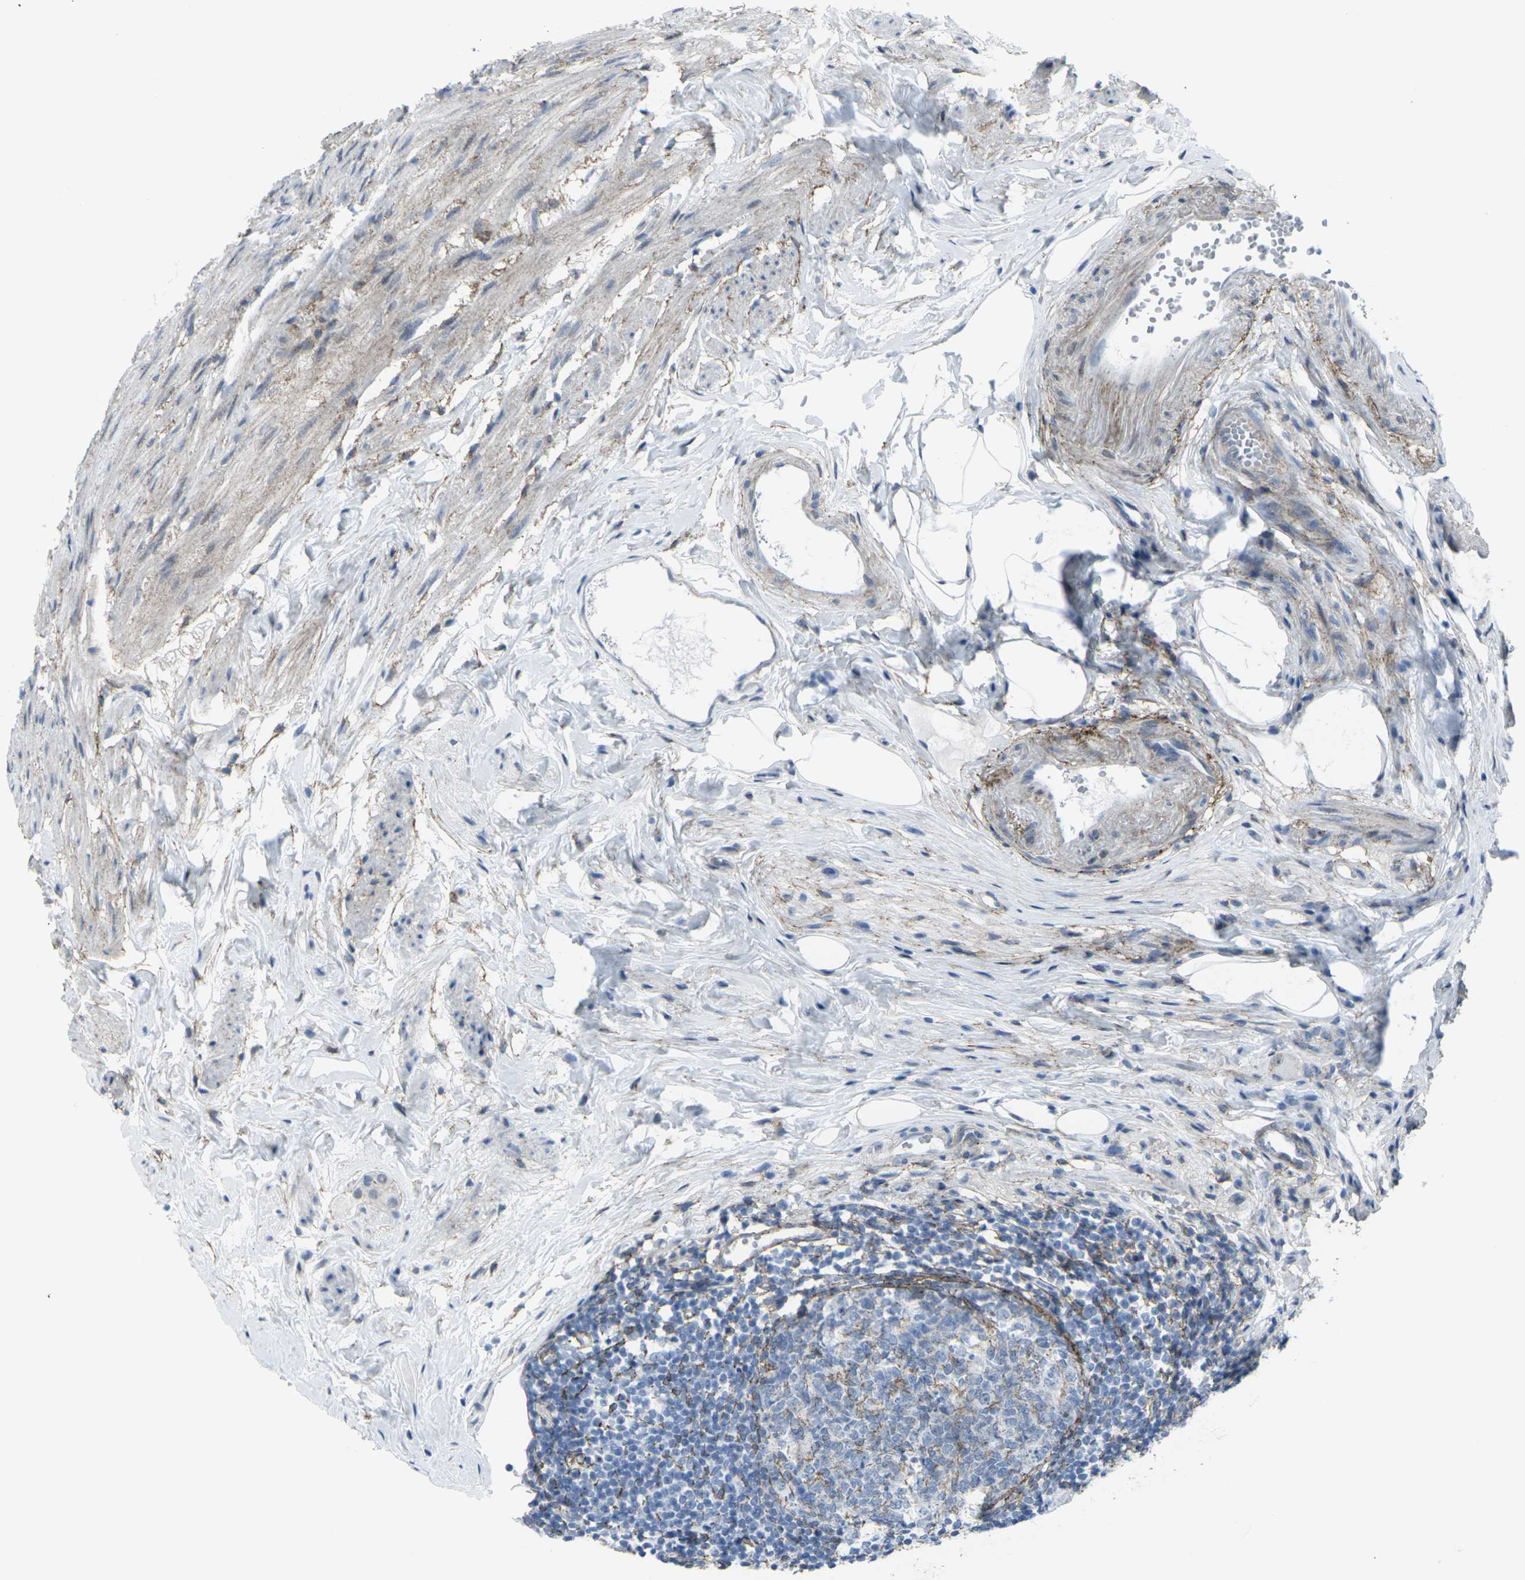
{"staining": {"intensity": "negative", "quantity": "none", "location": "none"}, "tissue": "appendix", "cell_type": "Glandular cells", "image_type": "normal", "snomed": [{"axis": "morphology", "description": "Normal tissue, NOS"}, {"axis": "topography", "description": "Appendix"}], "caption": "IHC of normal appendix demonstrates no staining in glandular cells. The staining is performed using DAB (3,3'-diaminobenzidine) brown chromogen with nuclei counter-stained in using hematoxylin.", "gene": "CDH11", "patient": {"sex": "female", "age": 77}}